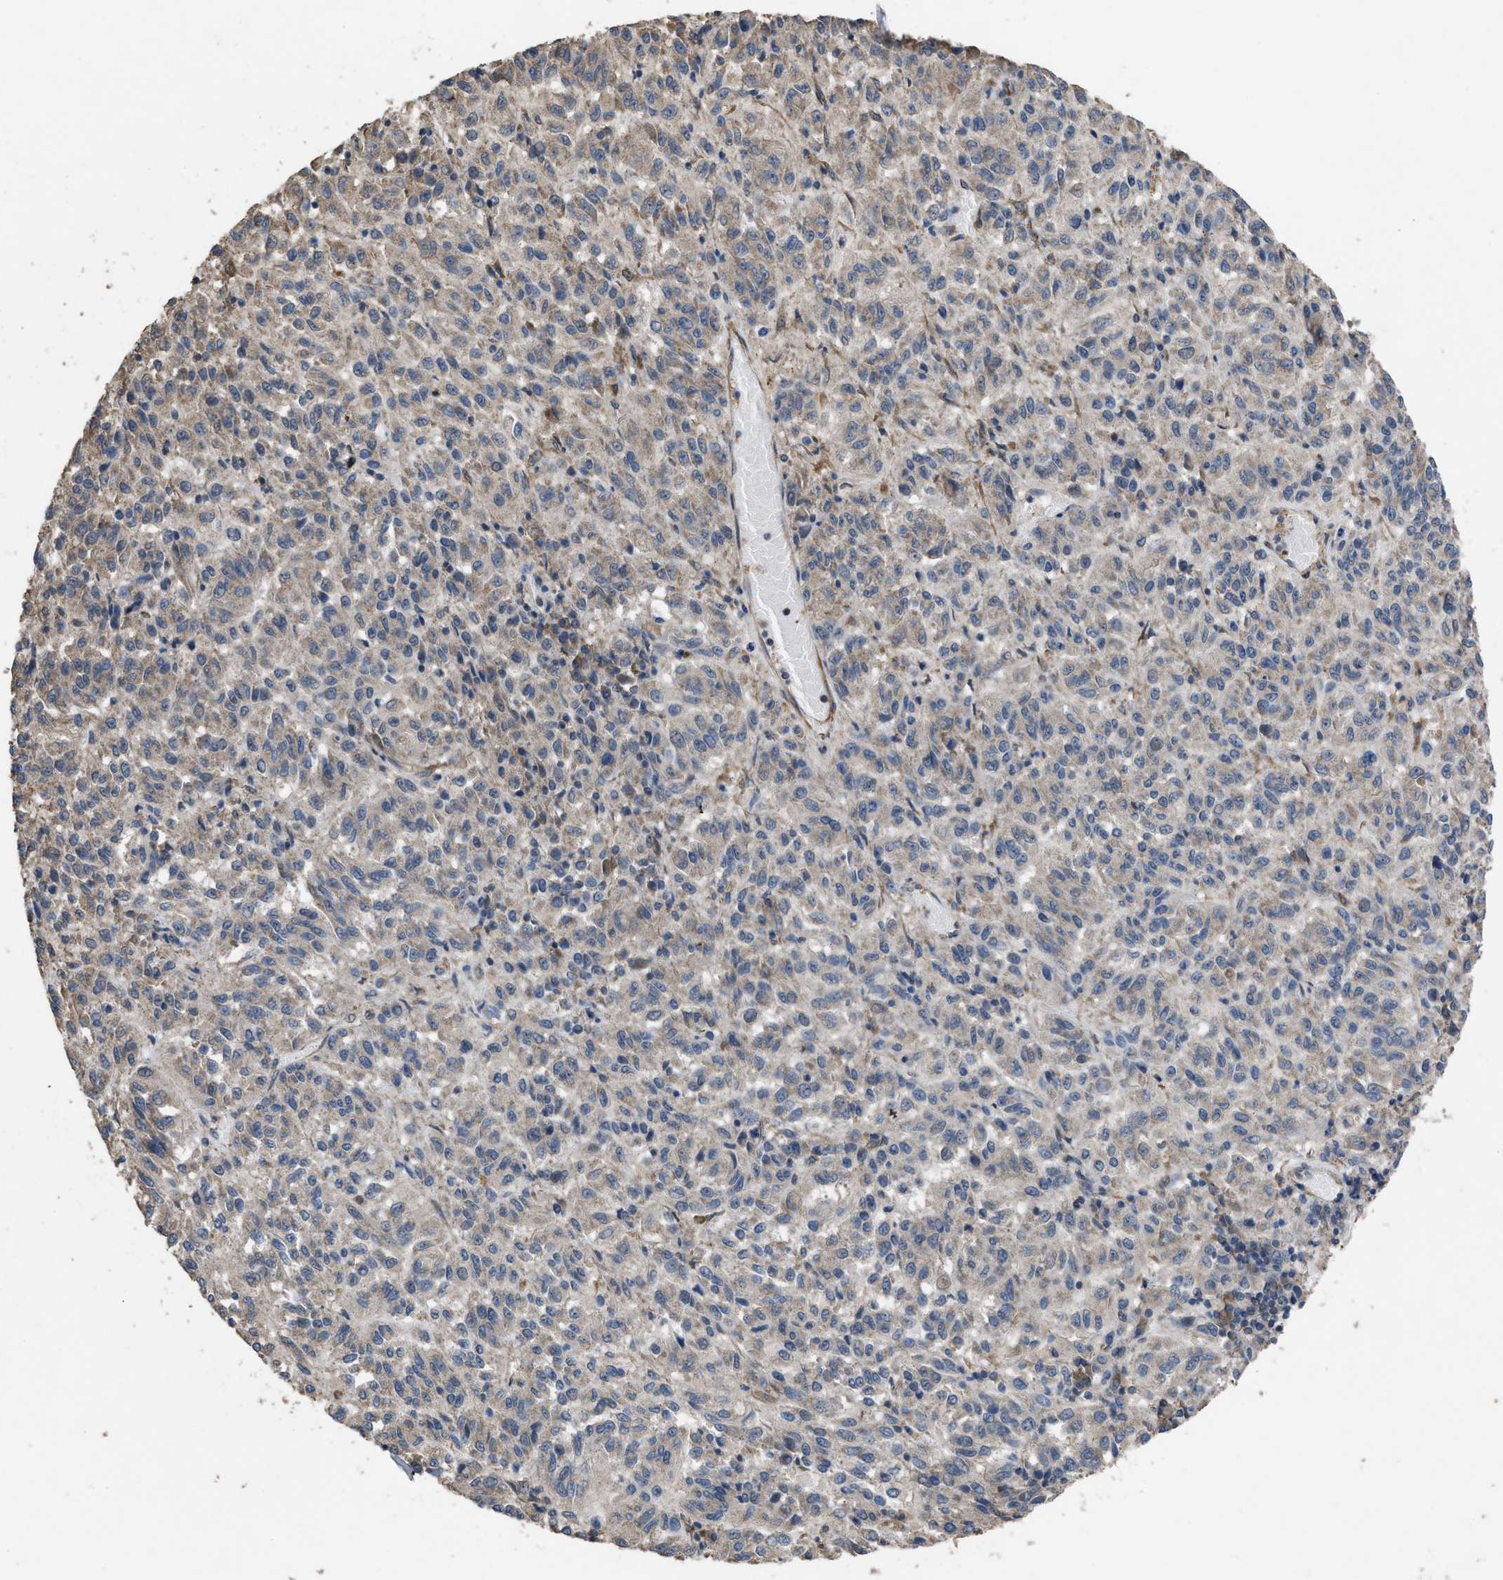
{"staining": {"intensity": "weak", "quantity": "<25%", "location": "cytoplasmic/membranous"}, "tissue": "melanoma", "cell_type": "Tumor cells", "image_type": "cancer", "snomed": [{"axis": "morphology", "description": "Malignant melanoma, Metastatic site"}, {"axis": "topography", "description": "Lung"}], "caption": "The IHC photomicrograph has no significant staining in tumor cells of malignant melanoma (metastatic site) tissue. (Brightfield microscopy of DAB immunohistochemistry (IHC) at high magnification).", "gene": "ARL6", "patient": {"sex": "male", "age": 64}}